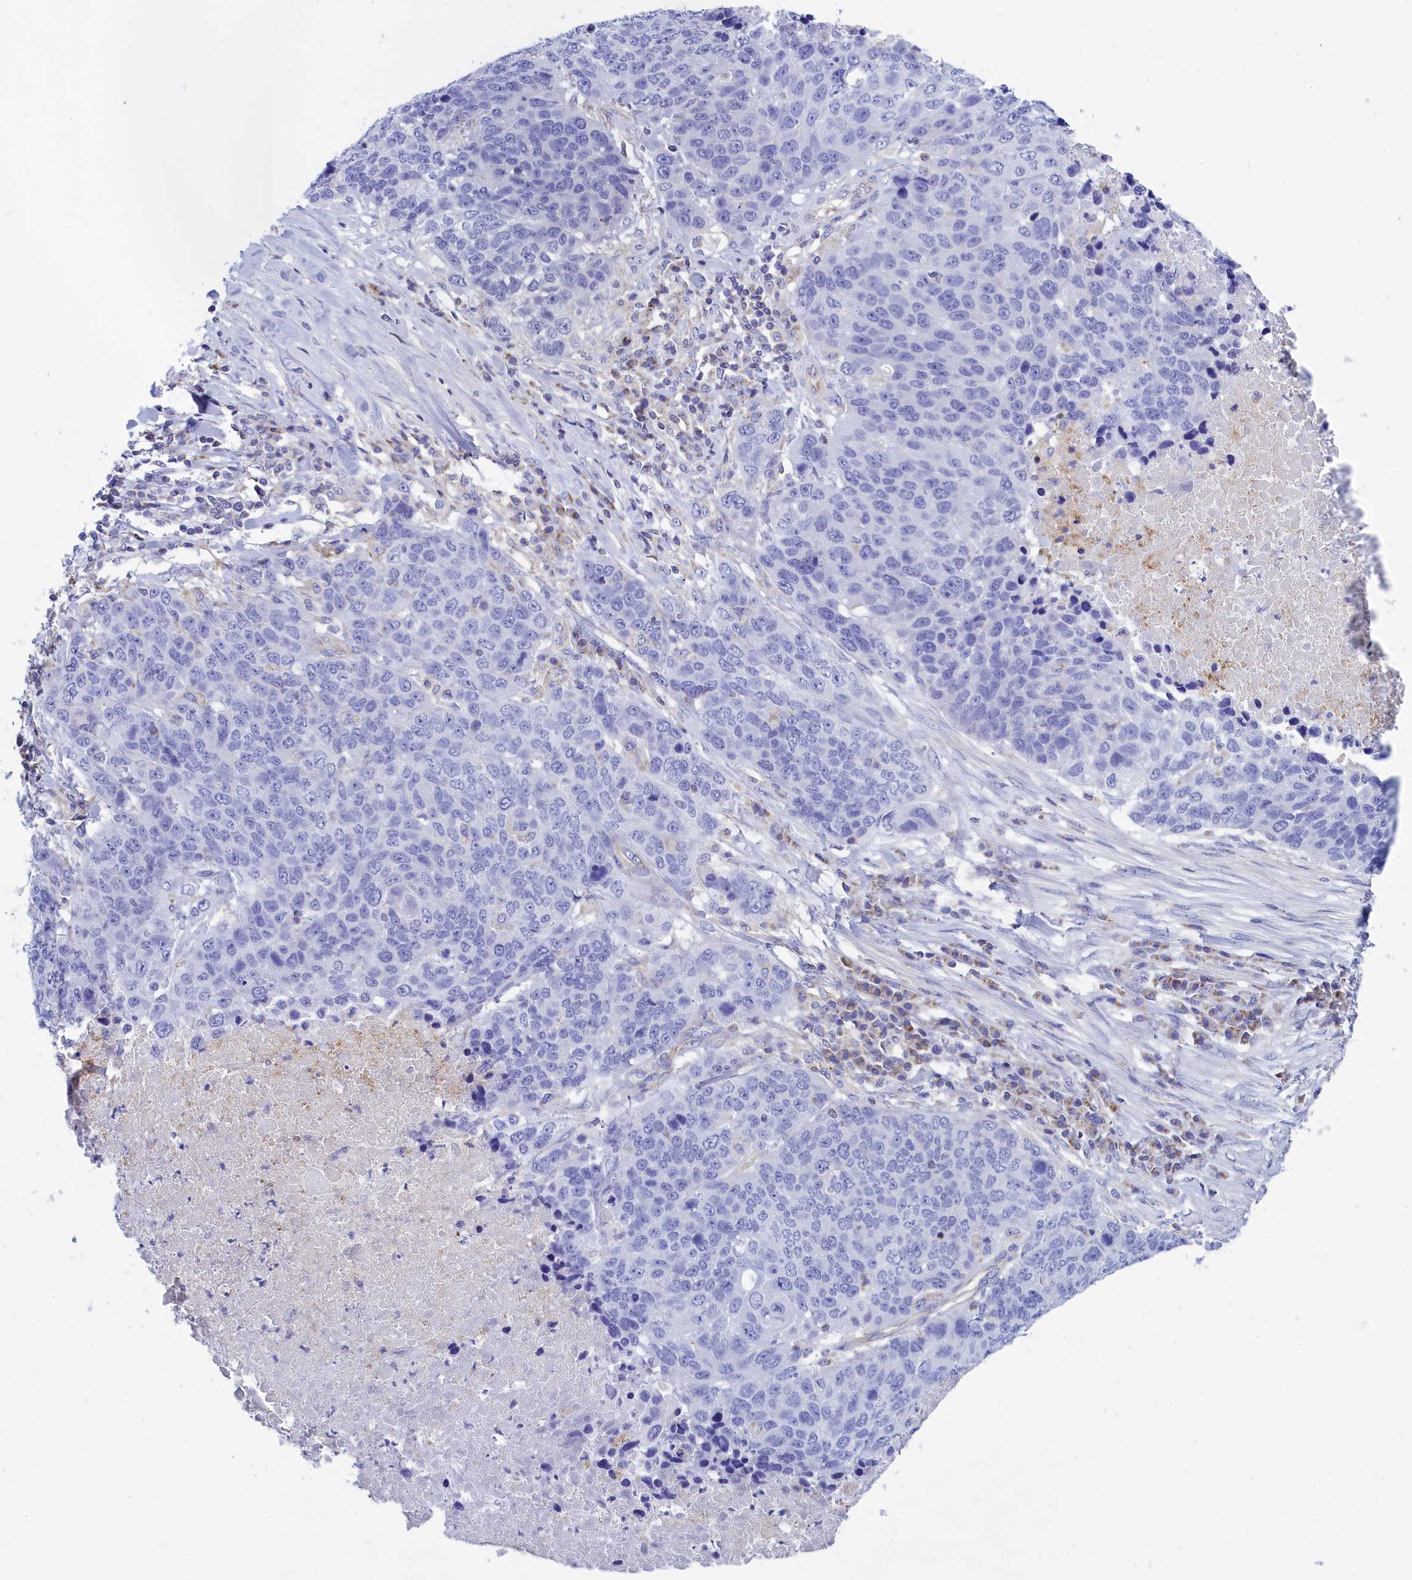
{"staining": {"intensity": "negative", "quantity": "none", "location": "none"}, "tissue": "lung cancer", "cell_type": "Tumor cells", "image_type": "cancer", "snomed": [{"axis": "morphology", "description": "Normal tissue, NOS"}, {"axis": "morphology", "description": "Squamous cell carcinoma, NOS"}, {"axis": "topography", "description": "Lymph node"}, {"axis": "topography", "description": "Lung"}], "caption": "Photomicrograph shows no protein positivity in tumor cells of squamous cell carcinoma (lung) tissue.", "gene": "CCRL2", "patient": {"sex": "male", "age": 66}}